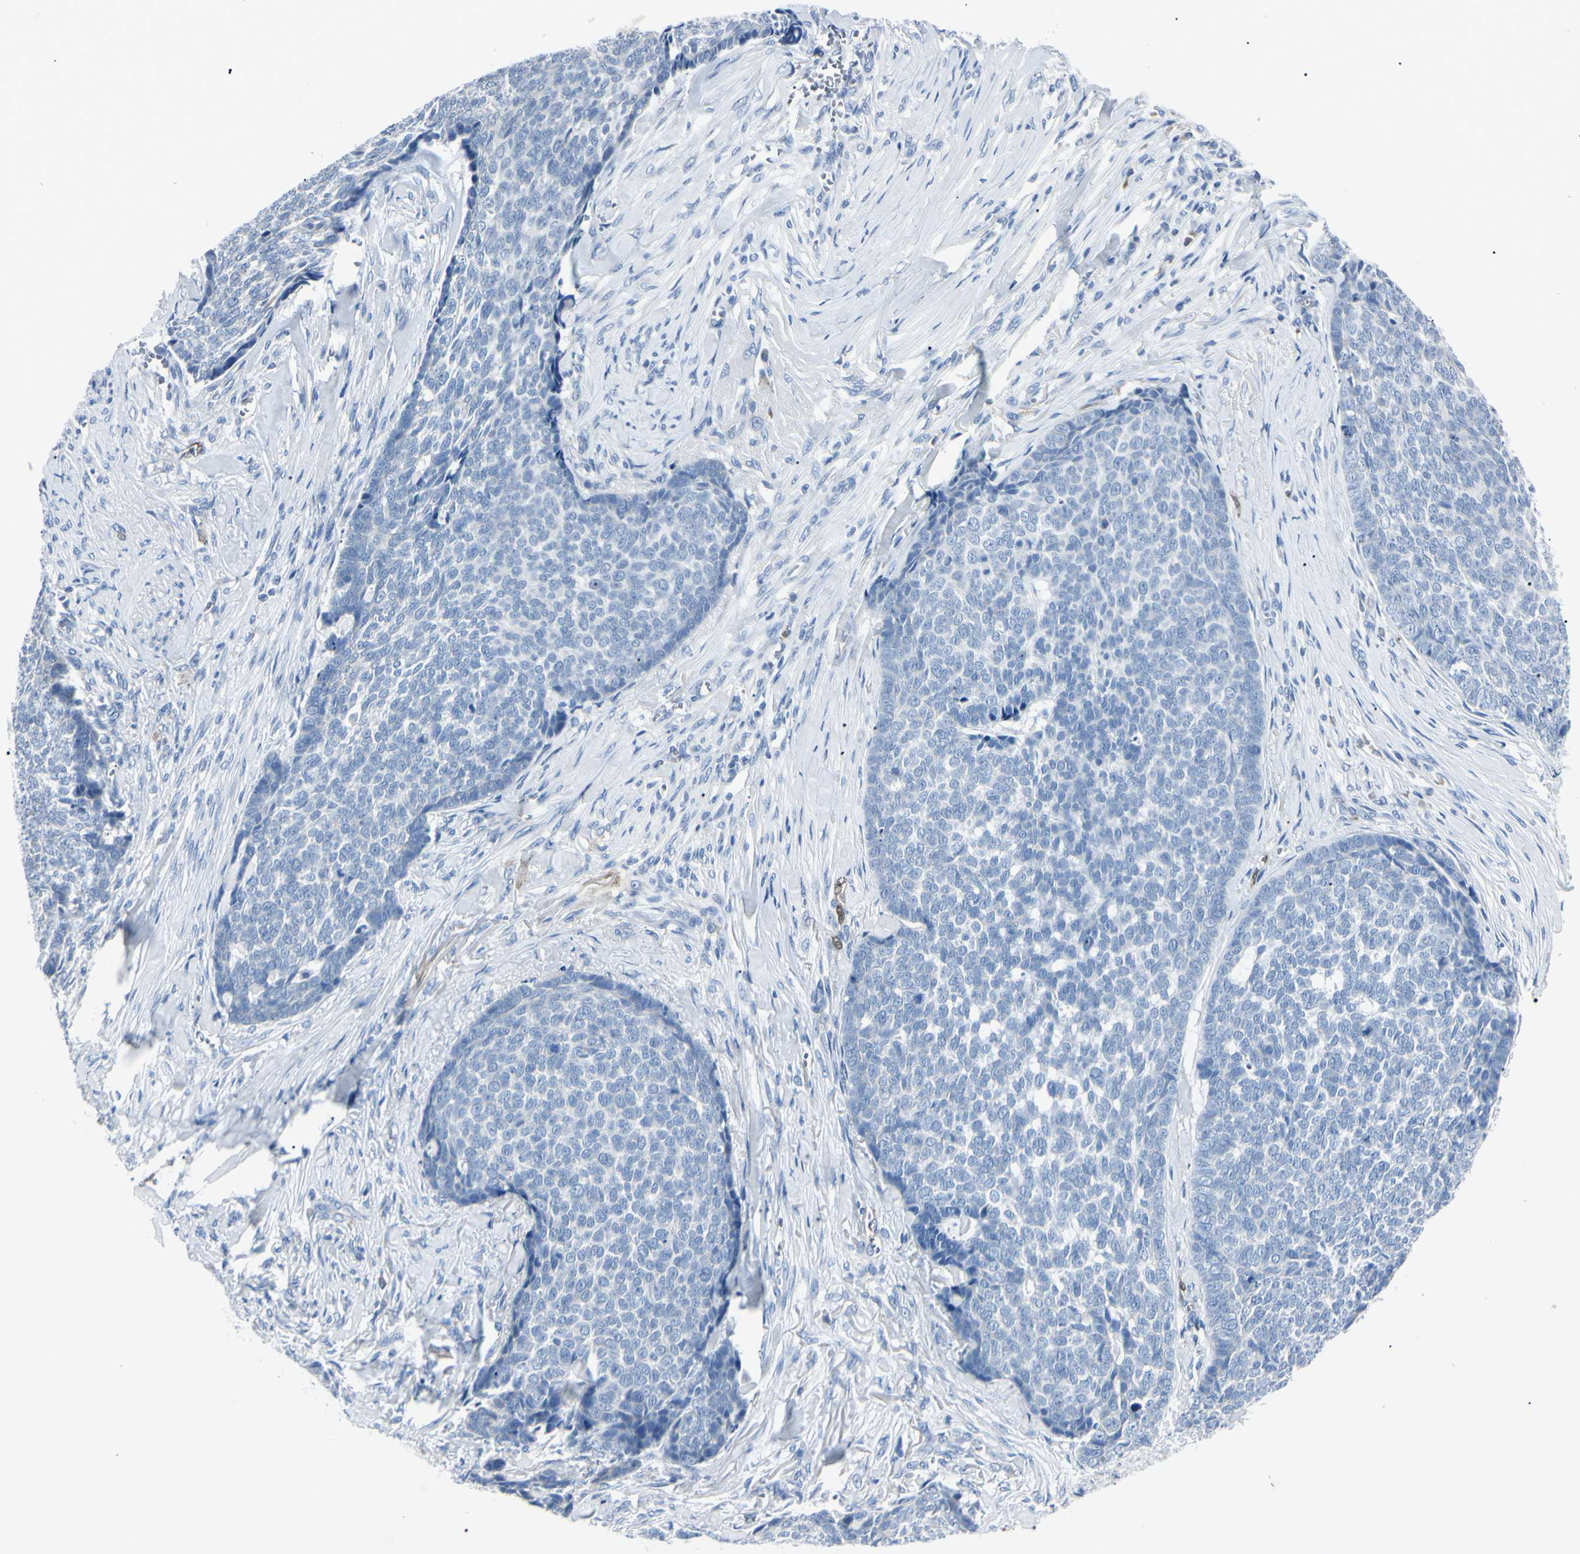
{"staining": {"intensity": "negative", "quantity": "none", "location": "none"}, "tissue": "skin cancer", "cell_type": "Tumor cells", "image_type": "cancer", "snomed": [{"axis": "morphology", "description": "Basal cell carcinoma"}, {"axis": "topography", "description": "Skin"}], "caption": "This is an IHC histopathology image of skin cancer. There is no positivity in tumor cells.", "gene": "CA2", "patient": {"sex": "male", "age": 84}}